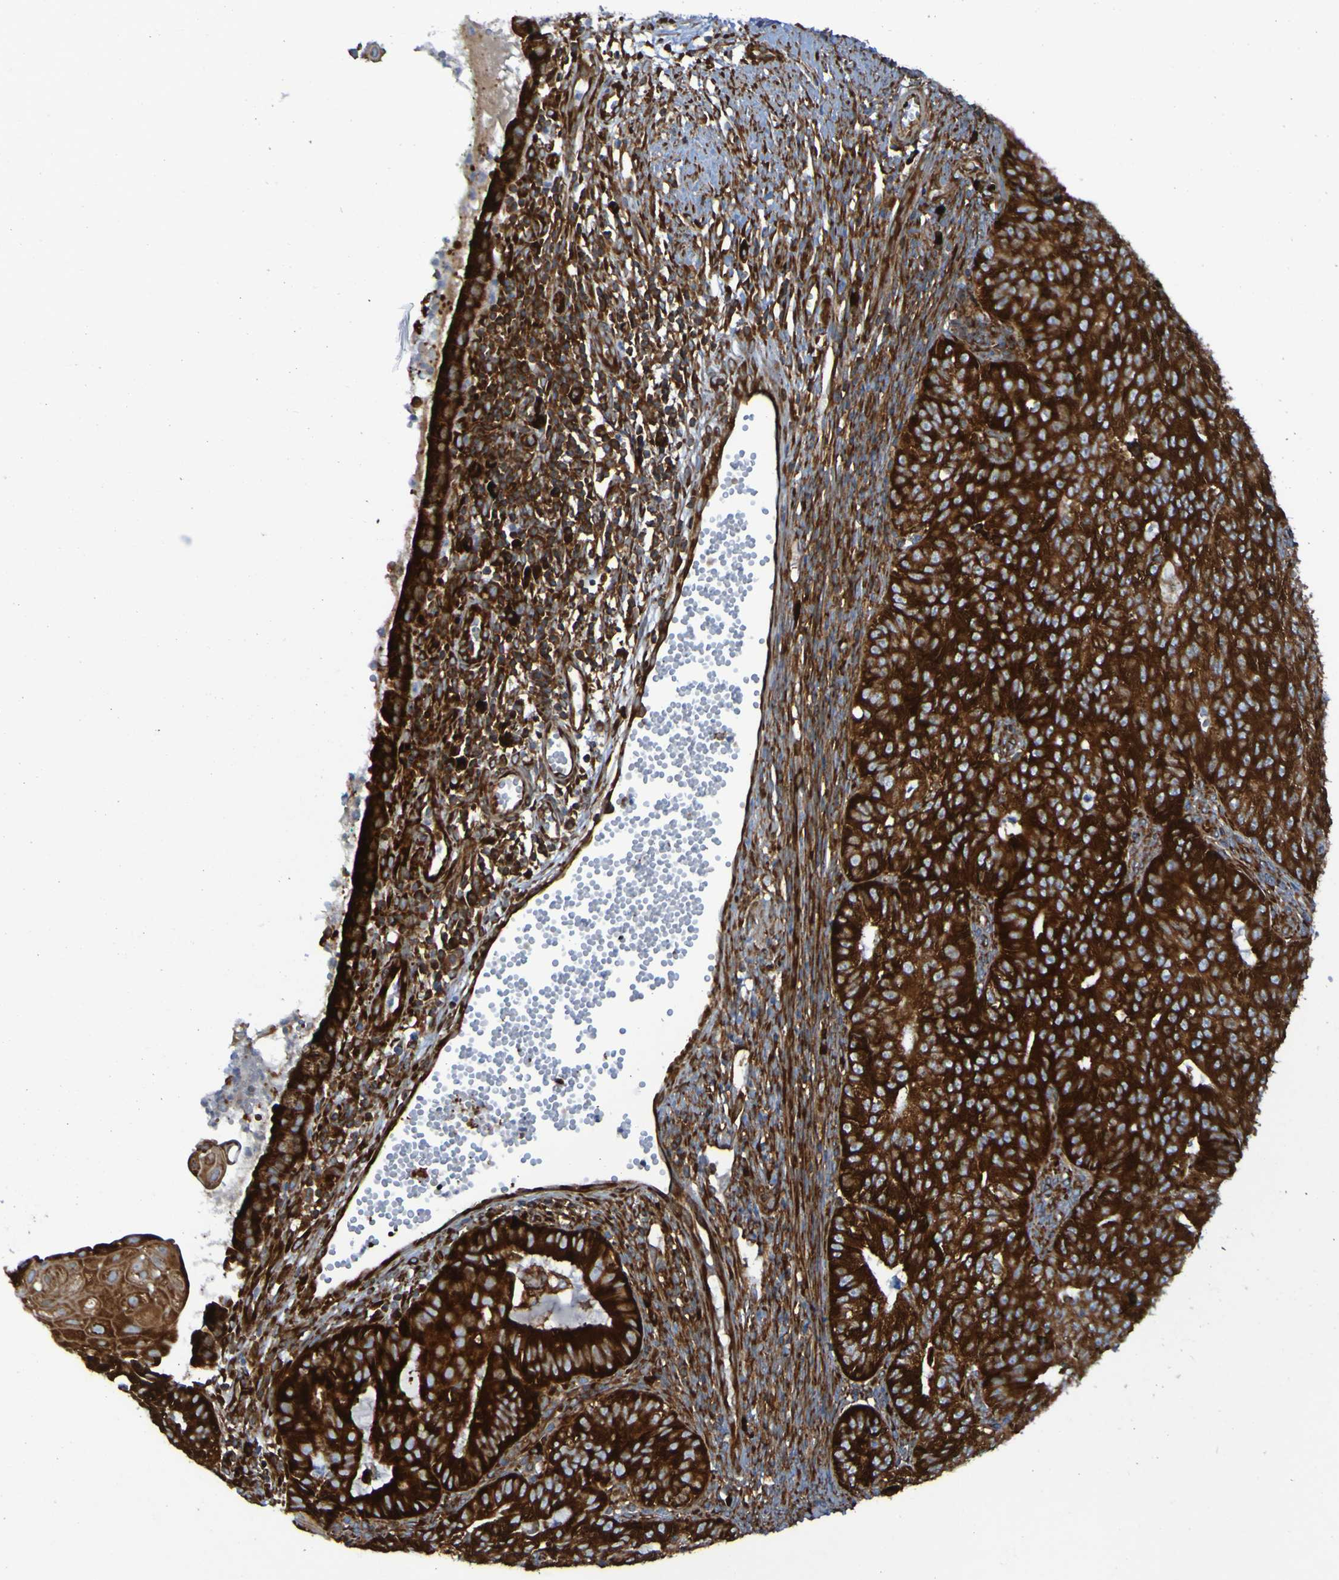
{"staining": {"intensity": "strong", "quantity": ">75%", "location": "cytoplasmic/membranous"}, "tissue": "endometrial cancer", "cell_type": "Tumor cells", "image_type": "cancer", "snomed": [{"axis": "morphology", "description": "Adenocarcinoma, NOS"}, {"axis": "topography", "description": "Endometrium"}], "caption": "An immunohistochemistry (IHC) photomicrograph of neoplastic tissue is shown. Protein staining in brown highlights strong cytoplasmic/membranous positivity in endometrial cancer (adenocarcinoma) within tumor cells.", "gene": "RPL10", "patient": {"sex": "female", "age": 32}}